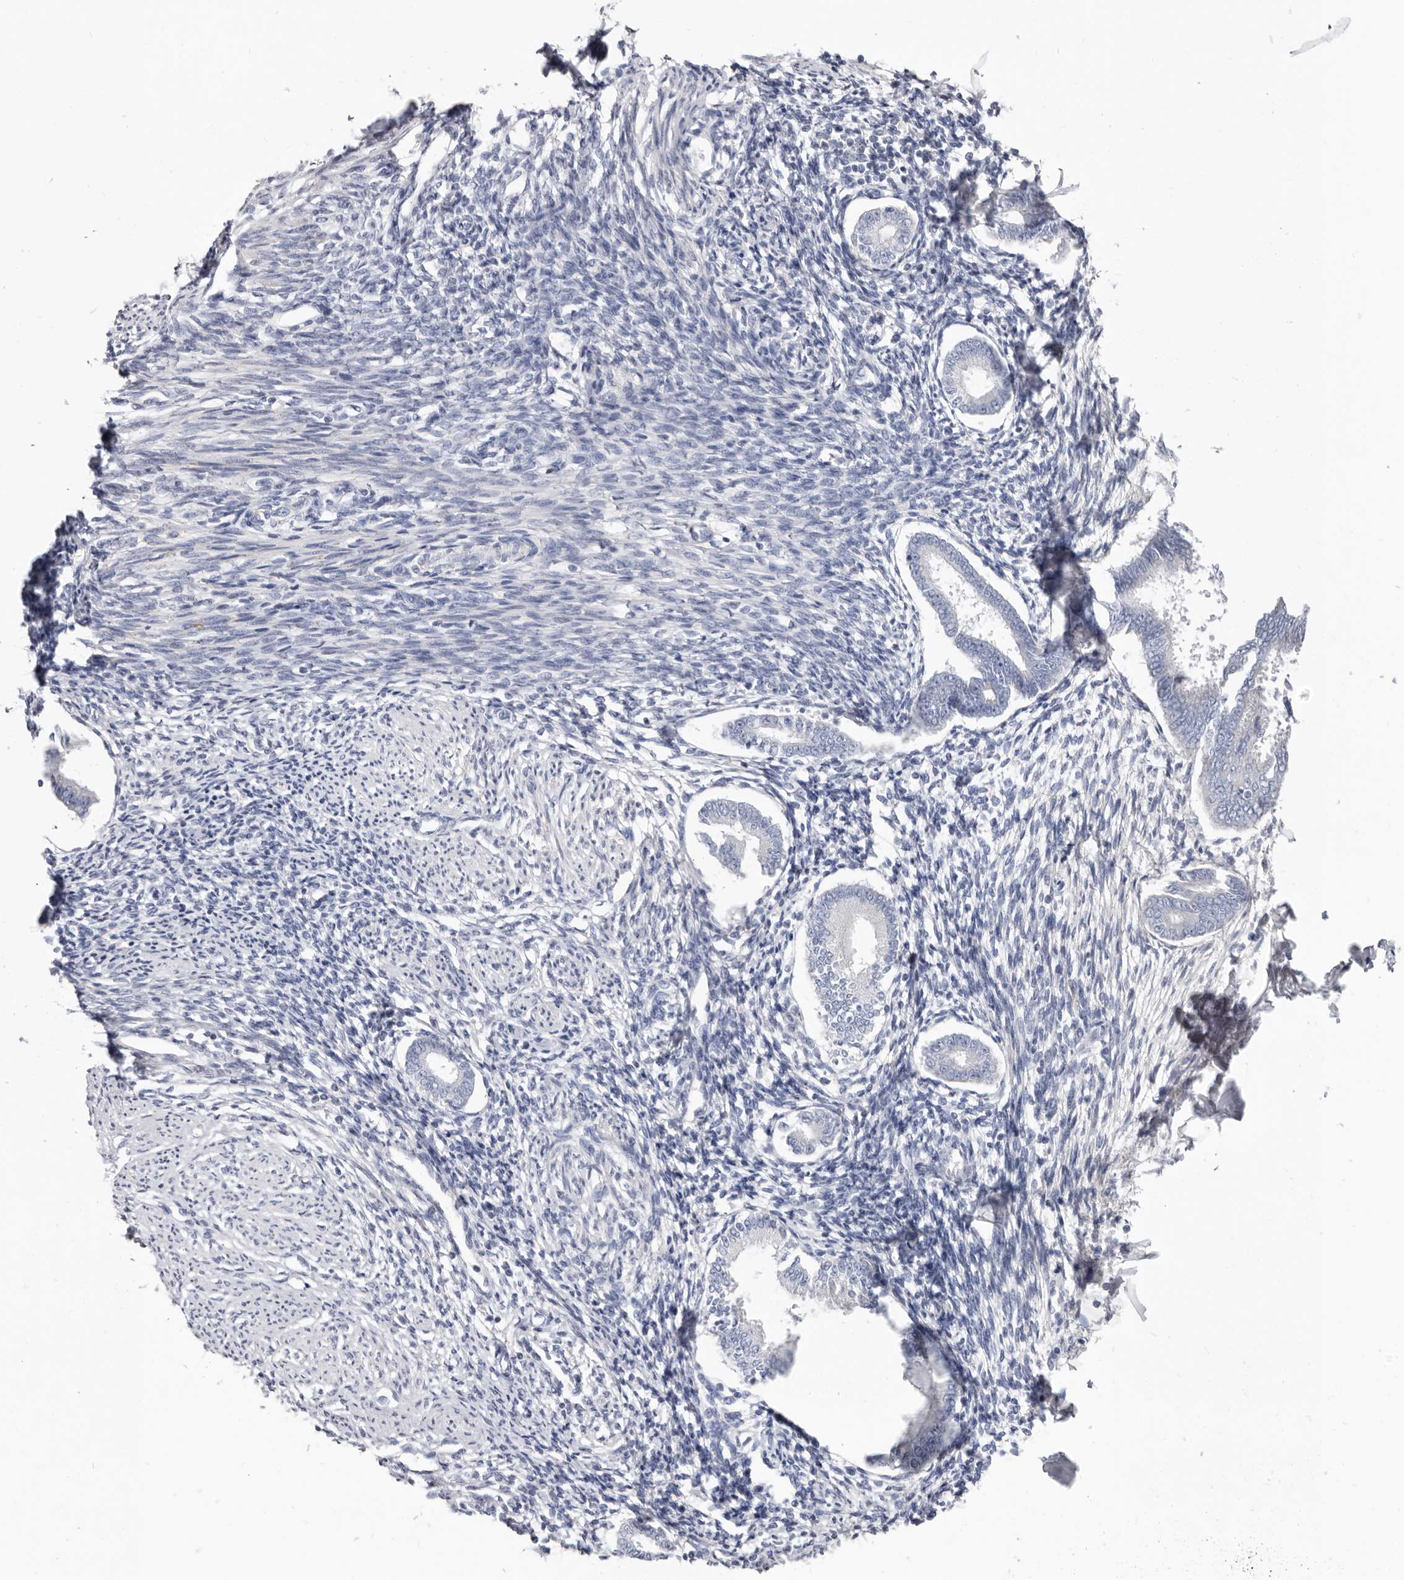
{"staining": {"intensity": "negative", "quantity": "none", "location": "none"}, "tissue": "endometrium", "cell_type": "Cells in endometrial stroma", "image_type": "normal", "snomed": [{"axis": "morphology", "description": "Normal tissue, NOS"}, {"axis": "topography", "description": "Endometrium"}], "caption": "Benign endometrium was stained to show a protein in brown. There is no significant staining in cells in endometrial stroma. Brightfield microscopy of immunohistochemistry (IHC) stained with DAB (brown) and hematoxylin (blue), captured at high magnification.", "gene": "RSPO2", "patient": {"sex": "female", "age": 56}}